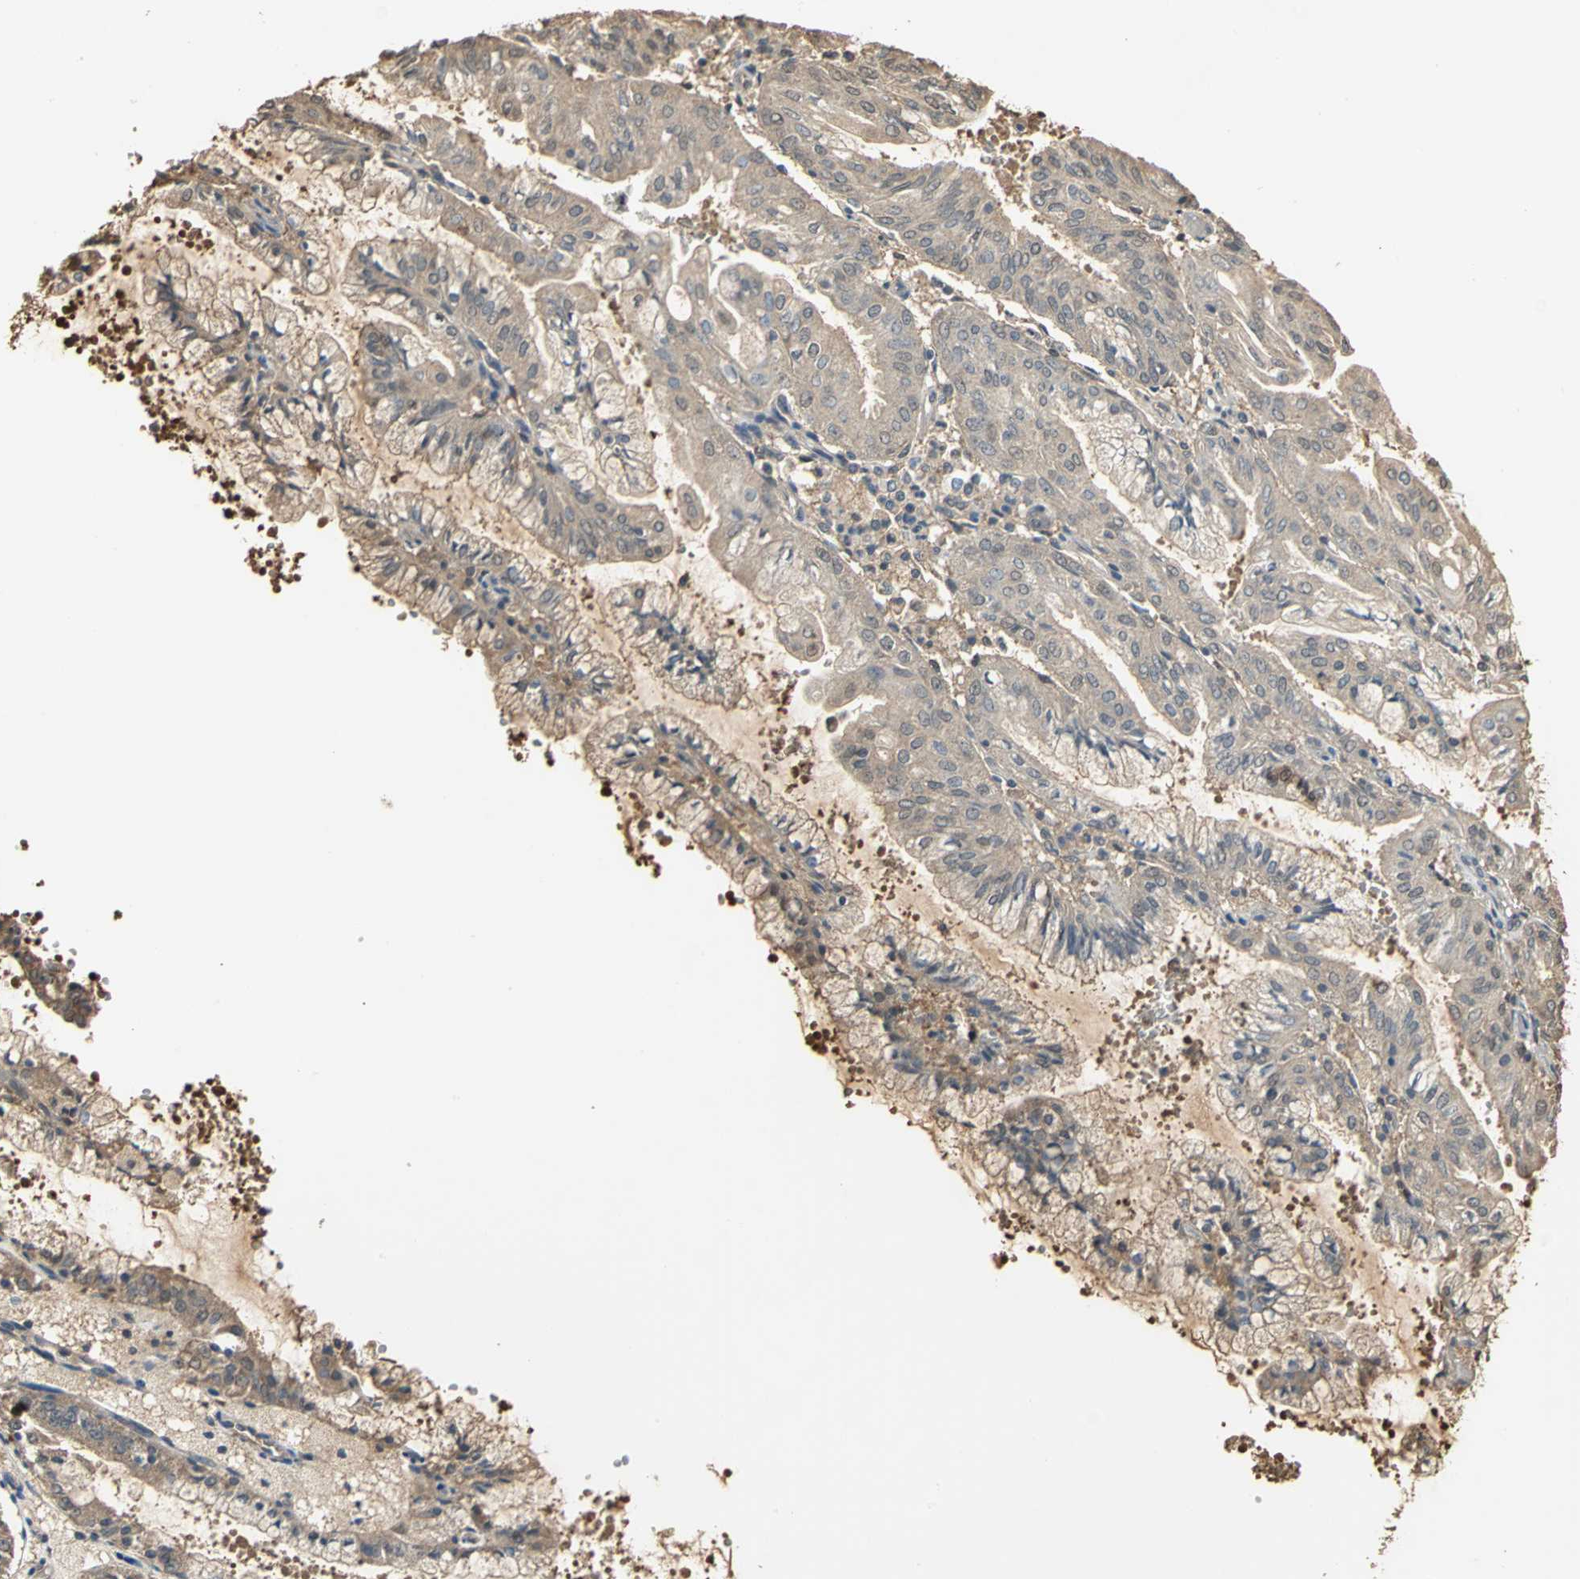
{"staining": {"intensity": "moderate", "quantity": ">75%", "location": "cytoplasmic/membranous"}, "tissue": "endometrial cancer", "cell_type": "Tumor cells", "image_type": "cancer", "snomed": [{"axis": "morphology", "description": "Adenocarcinoma, NOS"}, {"axis": "topography", "description": "Endometrium"}], "caption": "An image of human endometrial adenocarcinoma stained for a protein demonstrates moderate cytoplasmic/membranous brown staining in tumor cells.", "gene": "PARK7", "patient": {"sex": "female", "age": 63}}